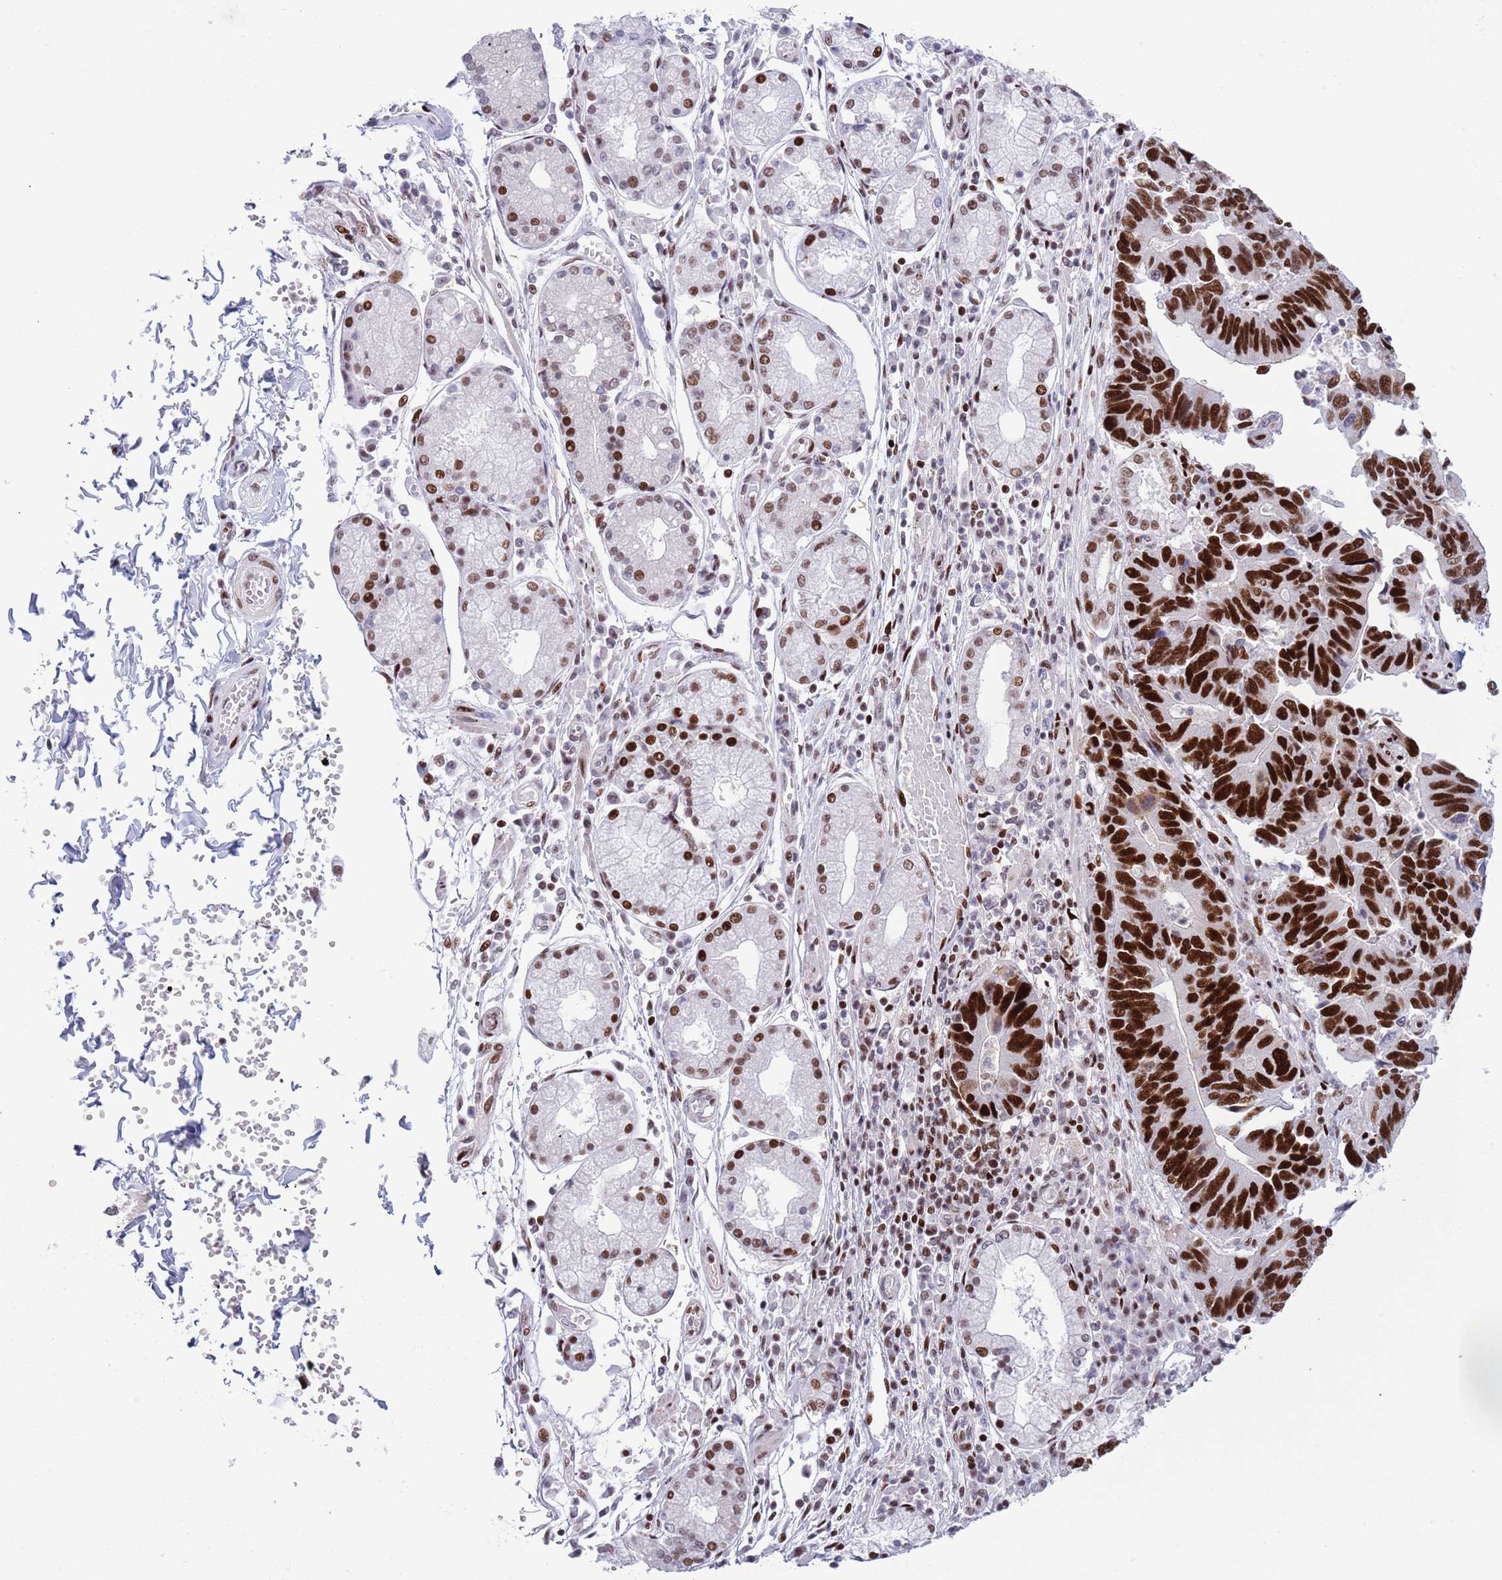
{"staining": {"intensity": "strong", "quantity": ">75%", "location": "nuclear"}, "tissue": "stomach cancer", "cell_type": "Tumor cells", "image_type": "cancer", "snomed": [{"axis": "morphology", "description": "Adenocarcinoma, NOS"}, {"axis": "topography", "description": "Stomach"}], "caption": "Human adenocarcinoma (stomach) stained with a protein marker demonstrates strong staining in tumor cells.", "gene": "MFSD10", "patient": {"sex": "male", "age": 59}}